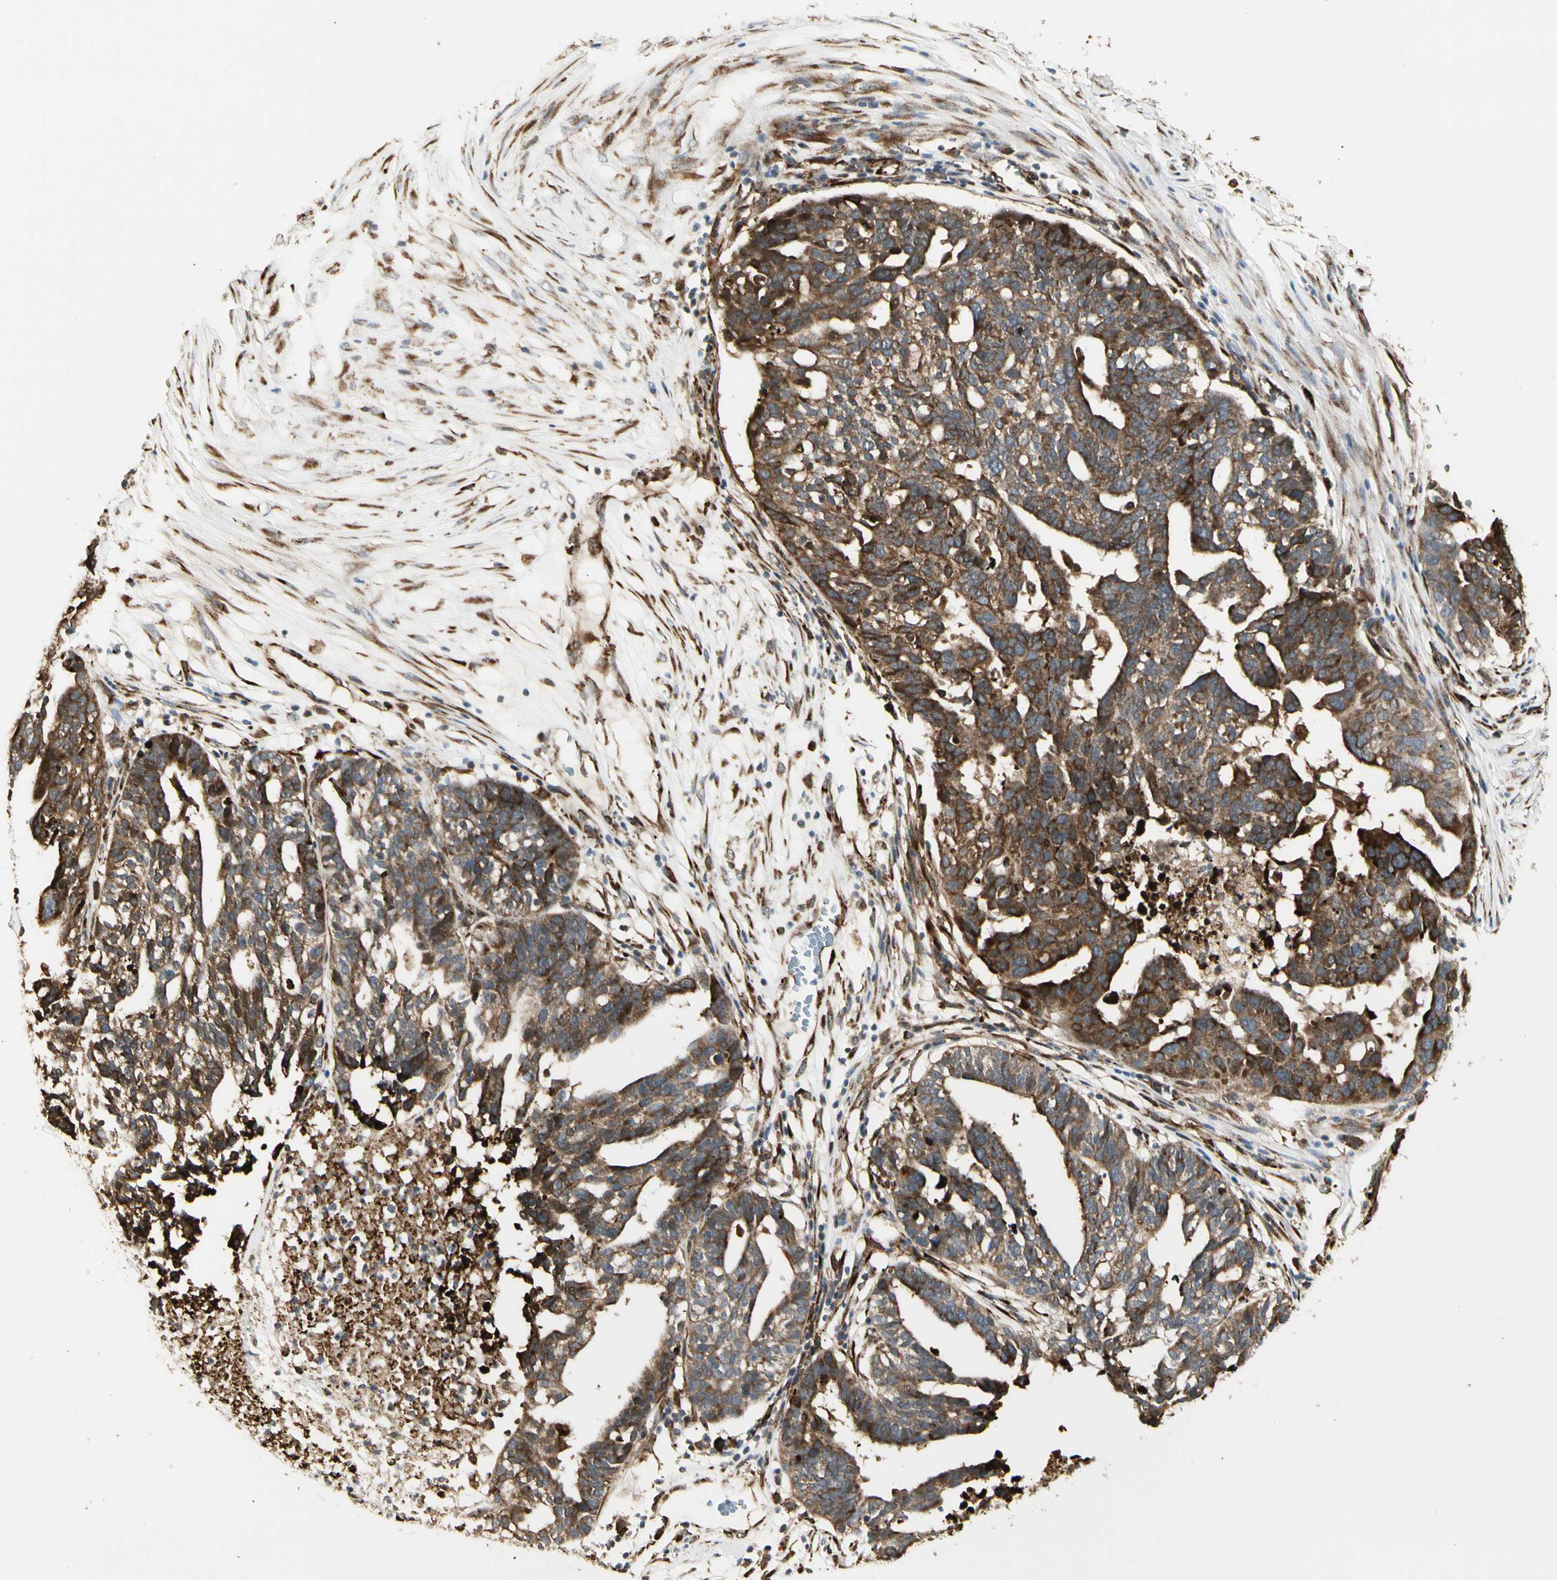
{"staining": {"intensity": "strong", "quantity": ">75%", "location": "cytoplasmic/membranous"}, "tissue": "ovarian cancer", "cell_type": "Tumor cells", "image_type": "cancer", "snomed": [{"axis": "morphology", "description": "Cystadenocarcinoma, serous, NOS"}, {"axis": "topography", "description": "Ovary"}], "caption": "Ovarian cancer stained with immunohistochemistry (IHC) displays strong cytoplasmic/membranous expression in about >75% of tumor cells.", "gene": "HSP90B1", "patient": {"sex": "female", "age": 59}}